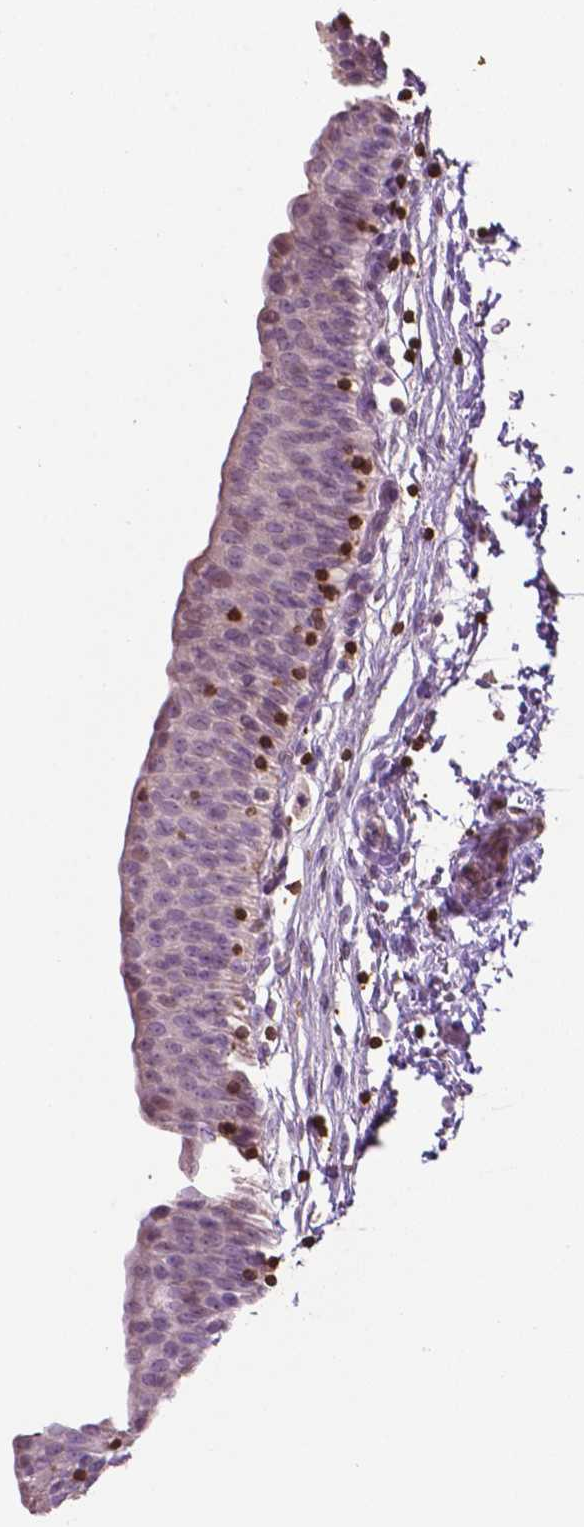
{"staining": {"intensity": "negative", "quantity": "none", "location": "none"}, "tissue": "urinary bladder", "cell_type": "Urothelial cells", "image_type": "normal", "snomed": [{"axis": "morphology", "description": "Normal tissue, NOS"}, {"axis": "topography", "description": "Urinary bladder"}], "caption": "Immunohistochemistry of unremarkable human urinary bladder shows no staining in urothelial cells.", "gene": "TBC1D10C", "patient": {"sex": "male", "age": 56}}